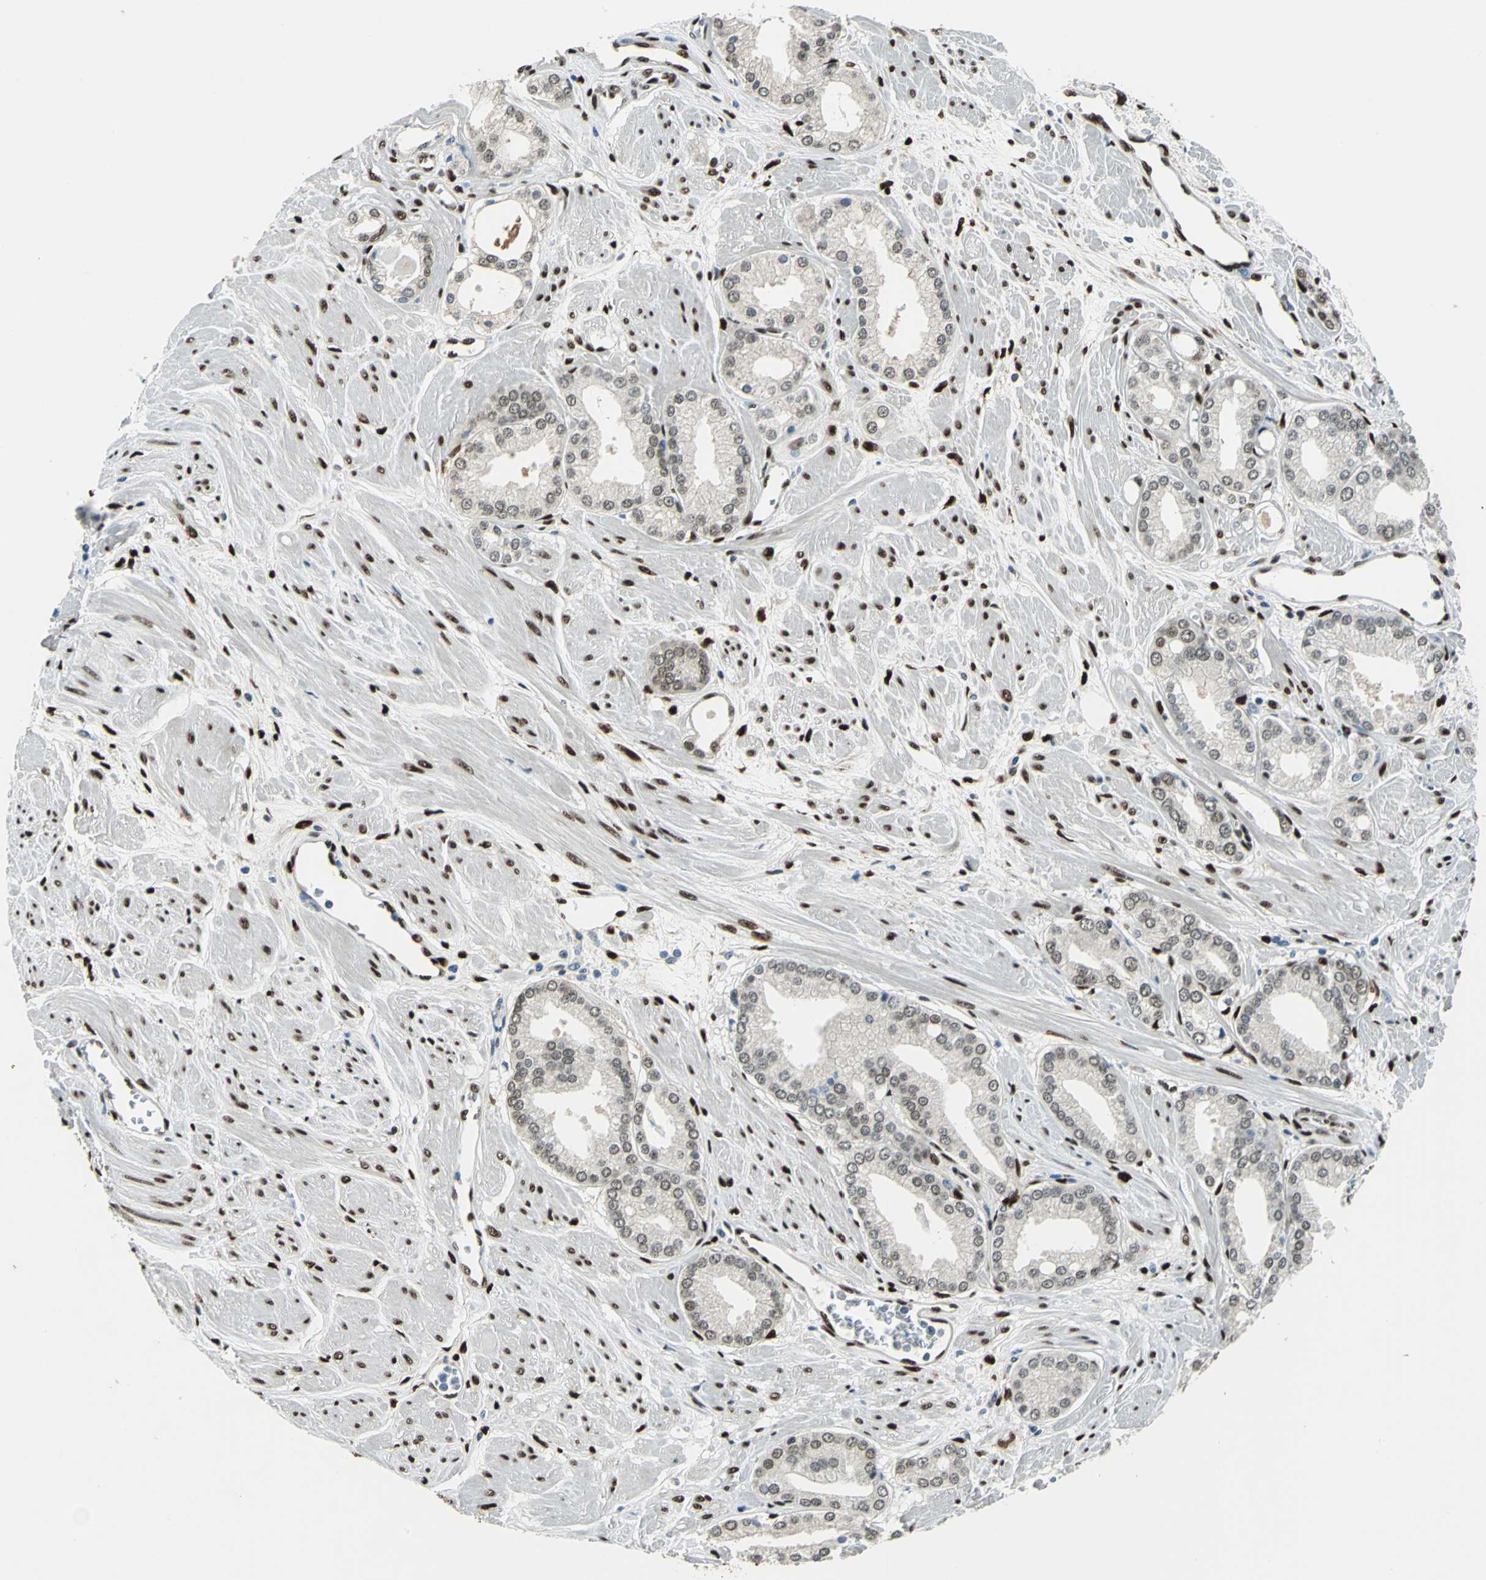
{"staining": {"intensity": "moderate", "quantity": "25%-75%", "location": "nuclear"}, "tissue": "prostate cancer", "cell_type": "Tumor cells", "image_type": "cancer", "snomed": [{"axis": "morphology", "description": "Adenocarcinoma, High grade"}, {"axis": "topography", "description": "Prostate"}], "caption": "Prostate cancer (high-grade adenocarcinoma) stained with IHC exhibits moderate nuclear staining in about 25%-75% of tumor cells.", "gene": "NFIA", "patient": {"sex": "male", "age": 61}}